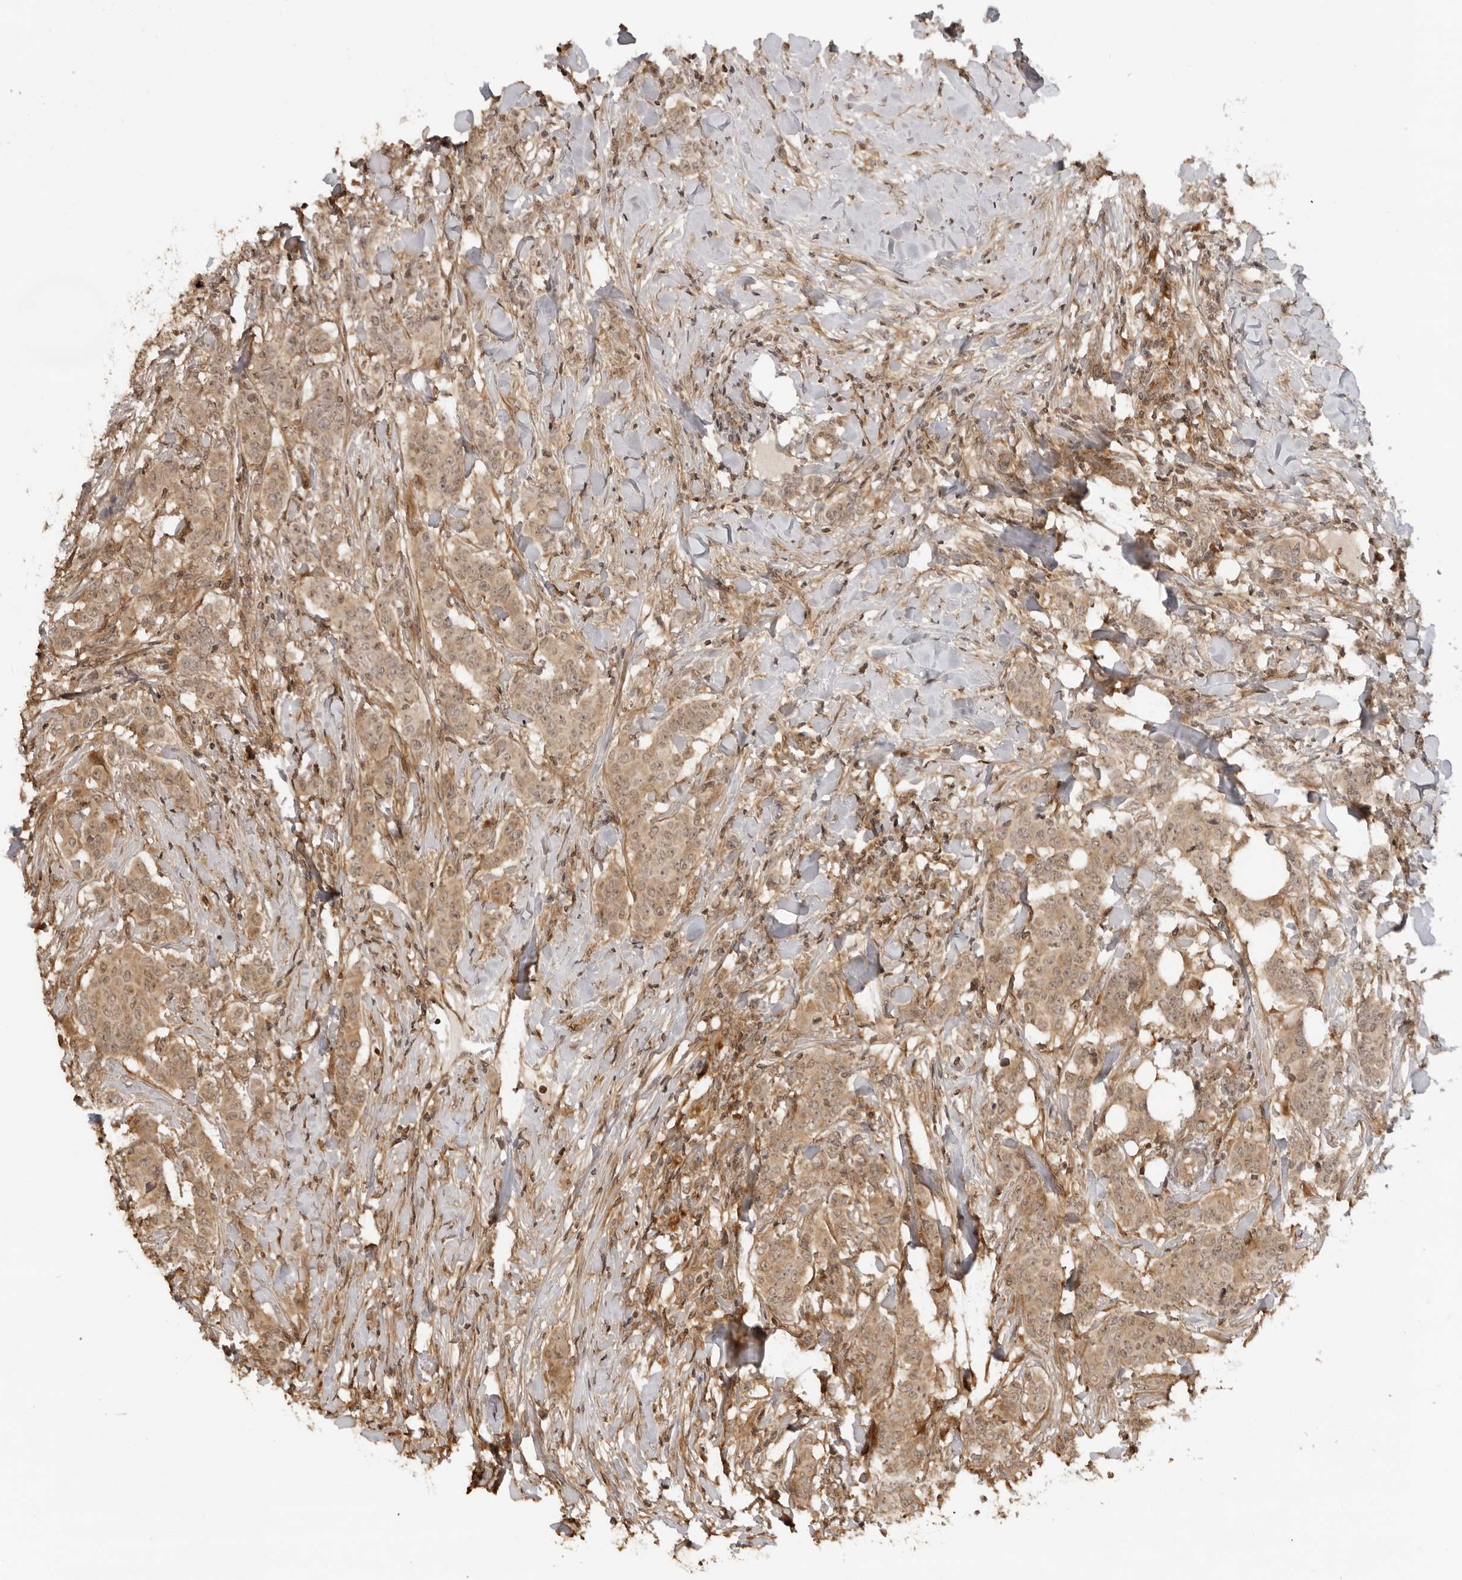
{"staining": {"intensity": "moderate", "quantity": ">75%", "location": "cytoplasmic/membranous,nuclear"}, "tissue": "breast cancer", "cell_type": "Tumor cells", "image_type": "cancer", "snomed": [{"axis": "morphology", "description": "Duct carcinoma"}, {"axis": "topography", "description": "Breast"}], "caption": "Brown immunohistochemical staining in breast intraductal carcinoma displays moderate cytoplasmic/membranous and nuclear expression in approximately >75% of tumor cells. (DAB (3,3'-diaminobenzidine) IHC with brightfield microscopy, high magnification).", "gene": "IKBKE", "patient": {"sex": "female", "age": 40}}